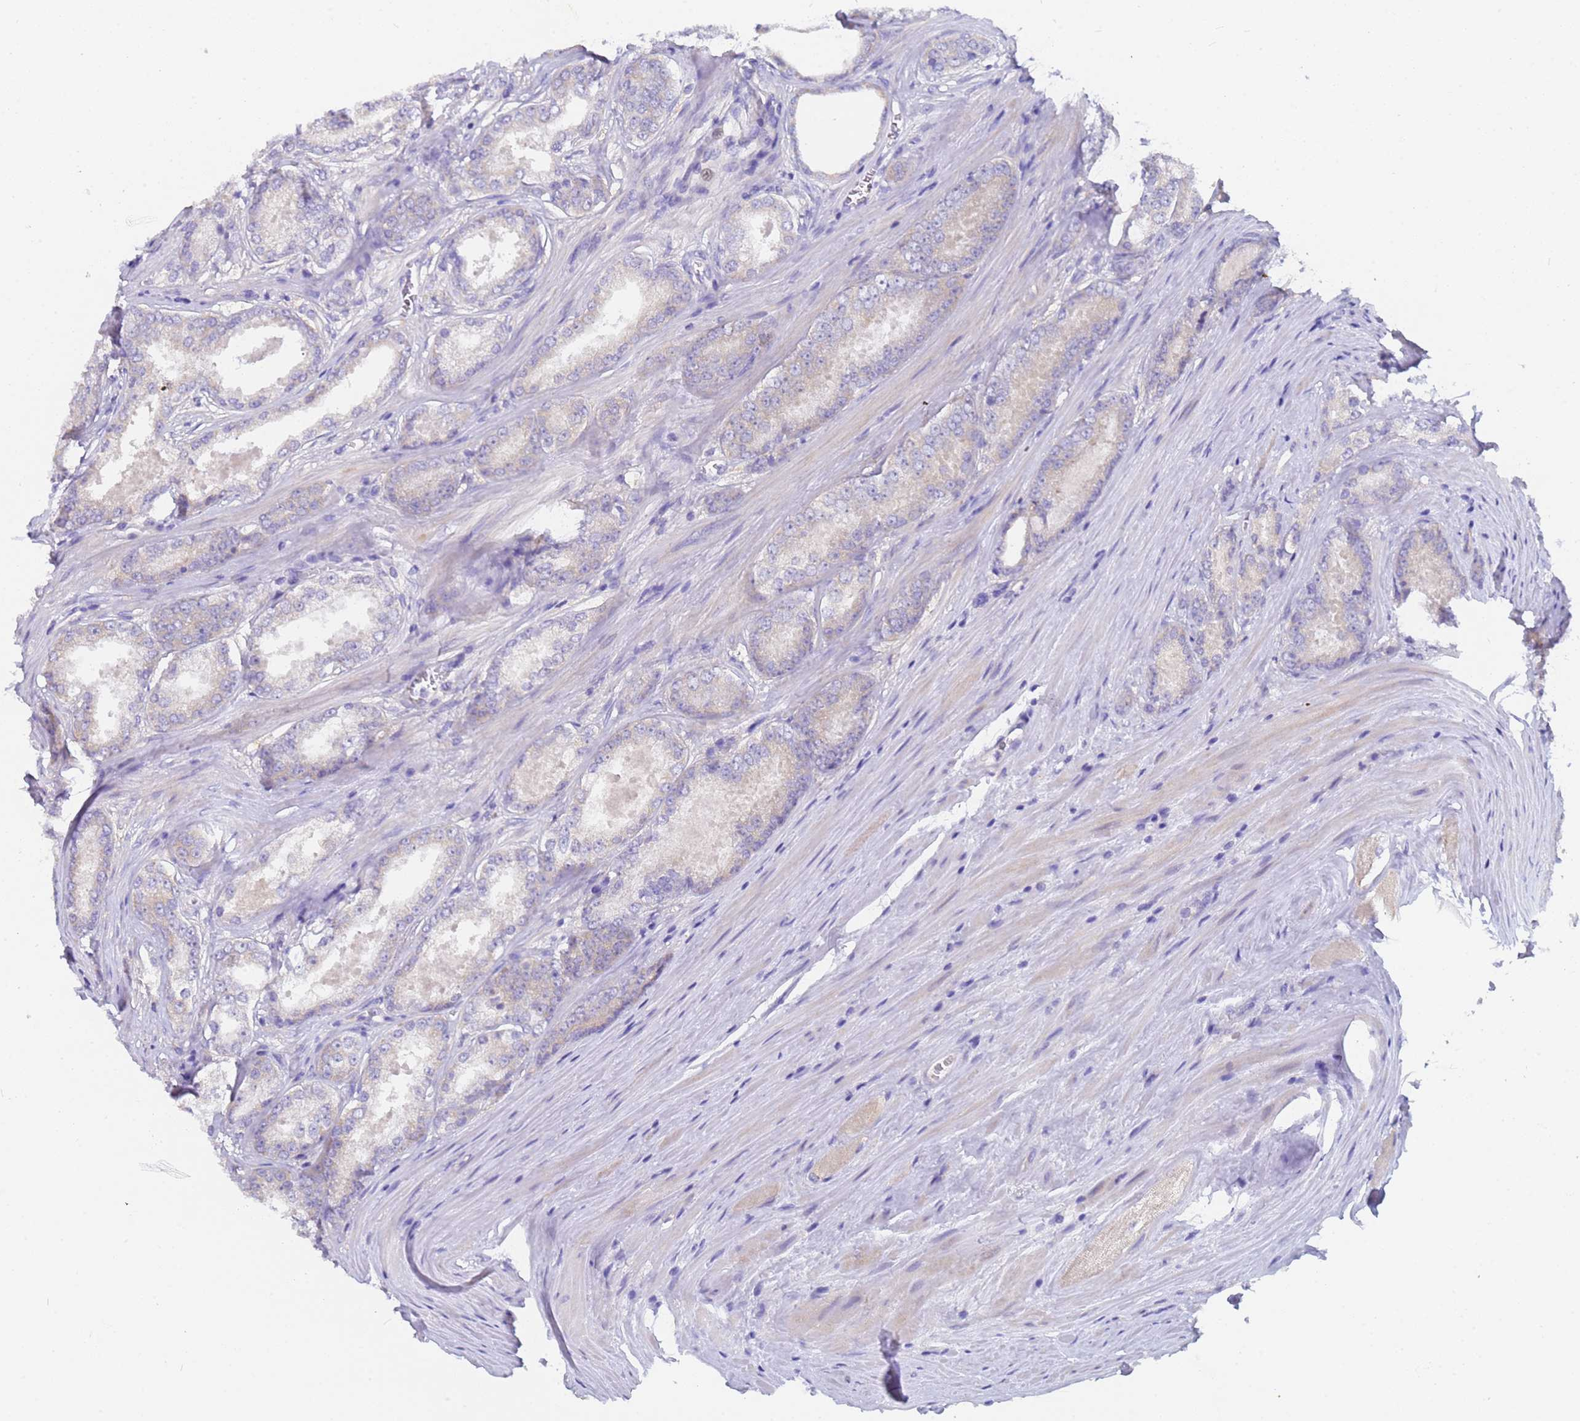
{"staining": {"intensity": "negative", "quantity": "none", "location": "none"}, "tissue": "prostate cancer", "cell_type": "Tumor cells", "image_type": "cancer", "snomed": [{"axis": "morphology", "description": "Adenocarcinoma, Low grade"}, {"axis": "topography", "description": "Prostate"}], "caption": "This is an IHC micrograph of human adenocarcinoma (low-grade) (prostate). There is no staining in tumor cells.", "gene": "UBE2O", "patient": {"sex": "male", "age": 68}}